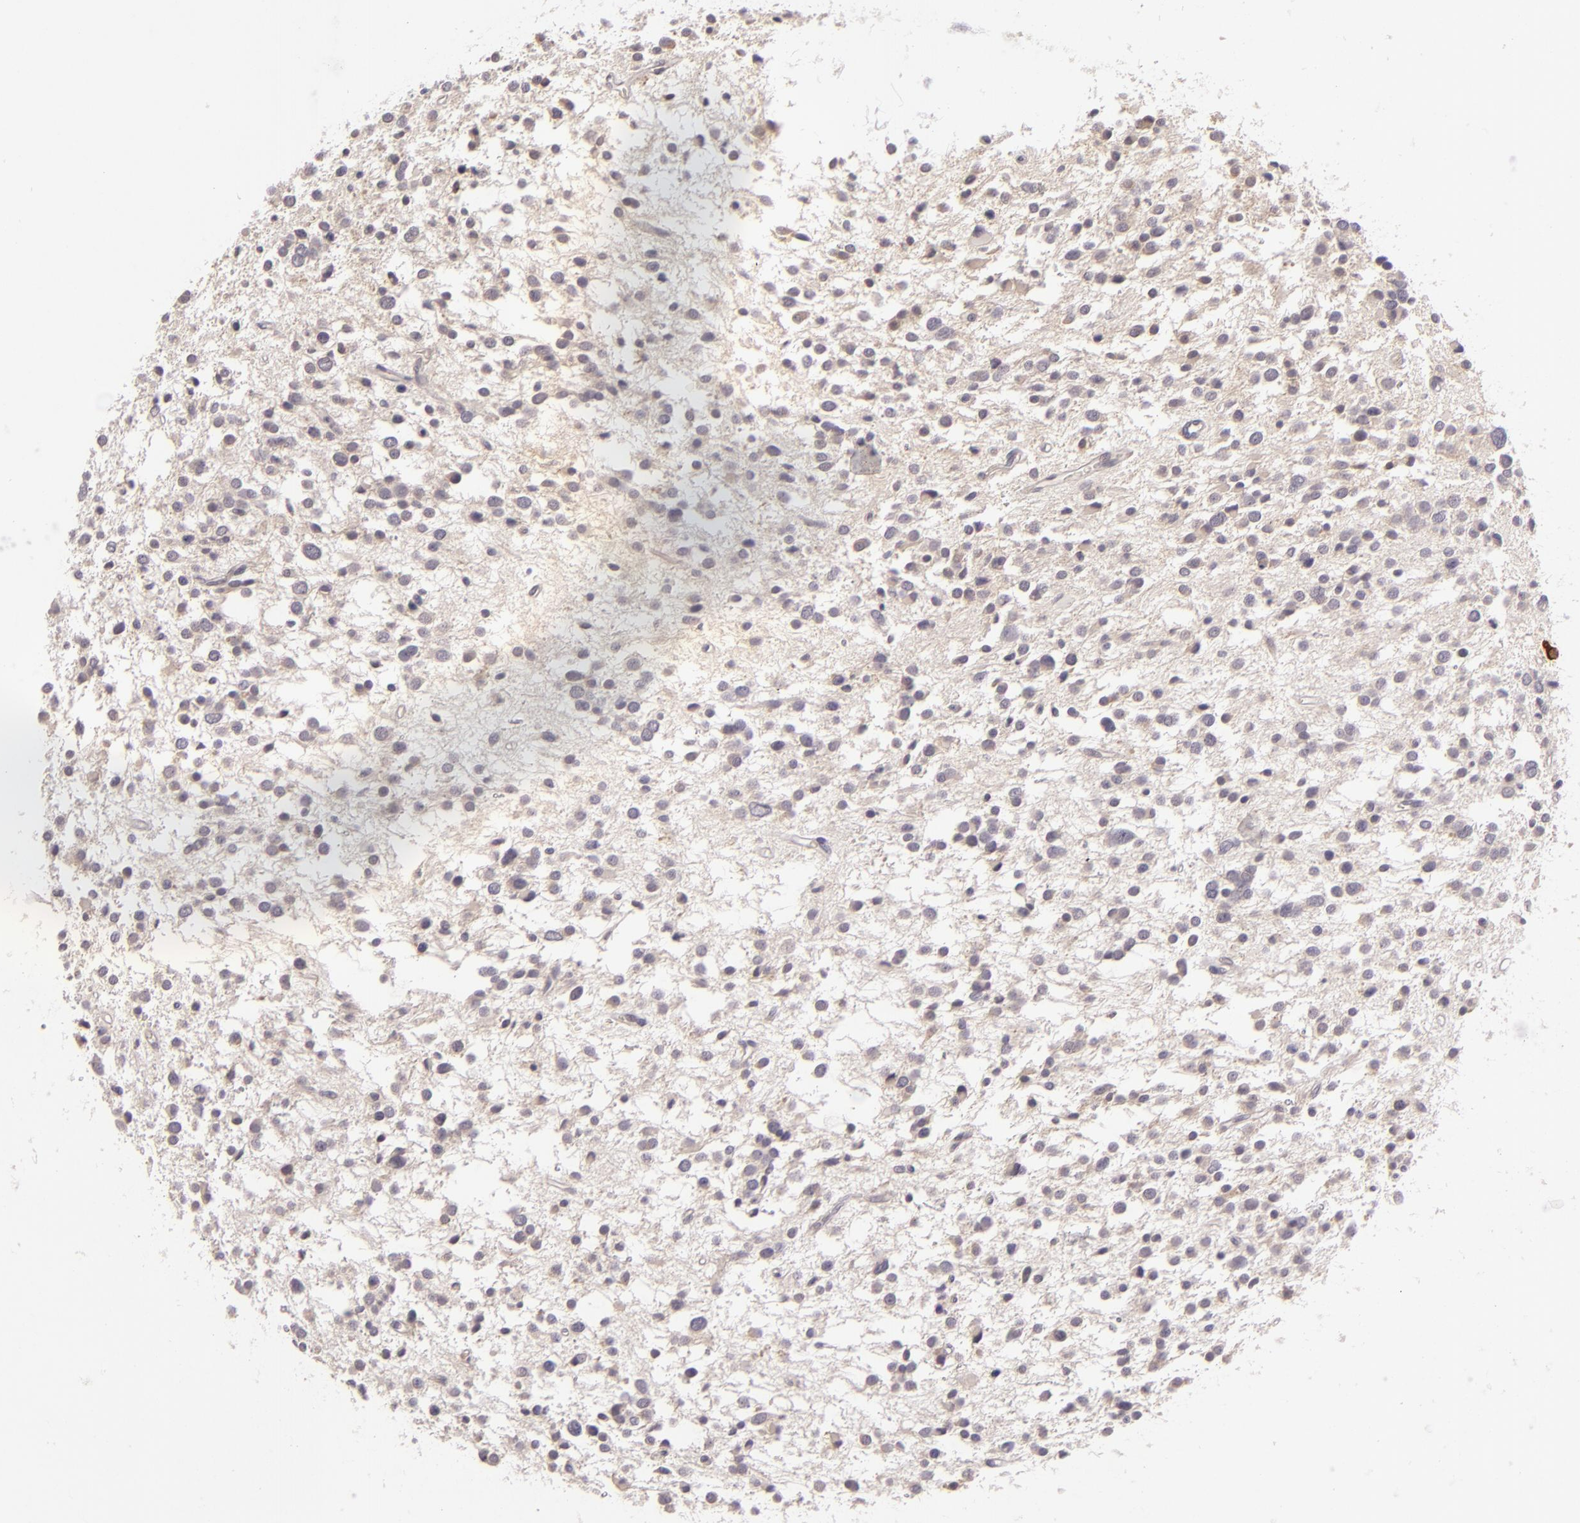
{"staining": {"intensity": "weak", "quantity": "<25%", "location": "cytoplasmic/membranous"}, "tissue": "glioma", "cell_type": "Tumor cells", "image_type": "cancer", "snomed": [{"axis": "morphology", "description": "Glioma, malignant, Low grade"}, {"axis": "topography", "description": "Brain"}], "caption": "This is an immunohistochemistry photomicrograph of human glioma. There is no expression in tumor cells.", "gene": "EGFL6", "patient": {"sex": "female", "age": 36}}